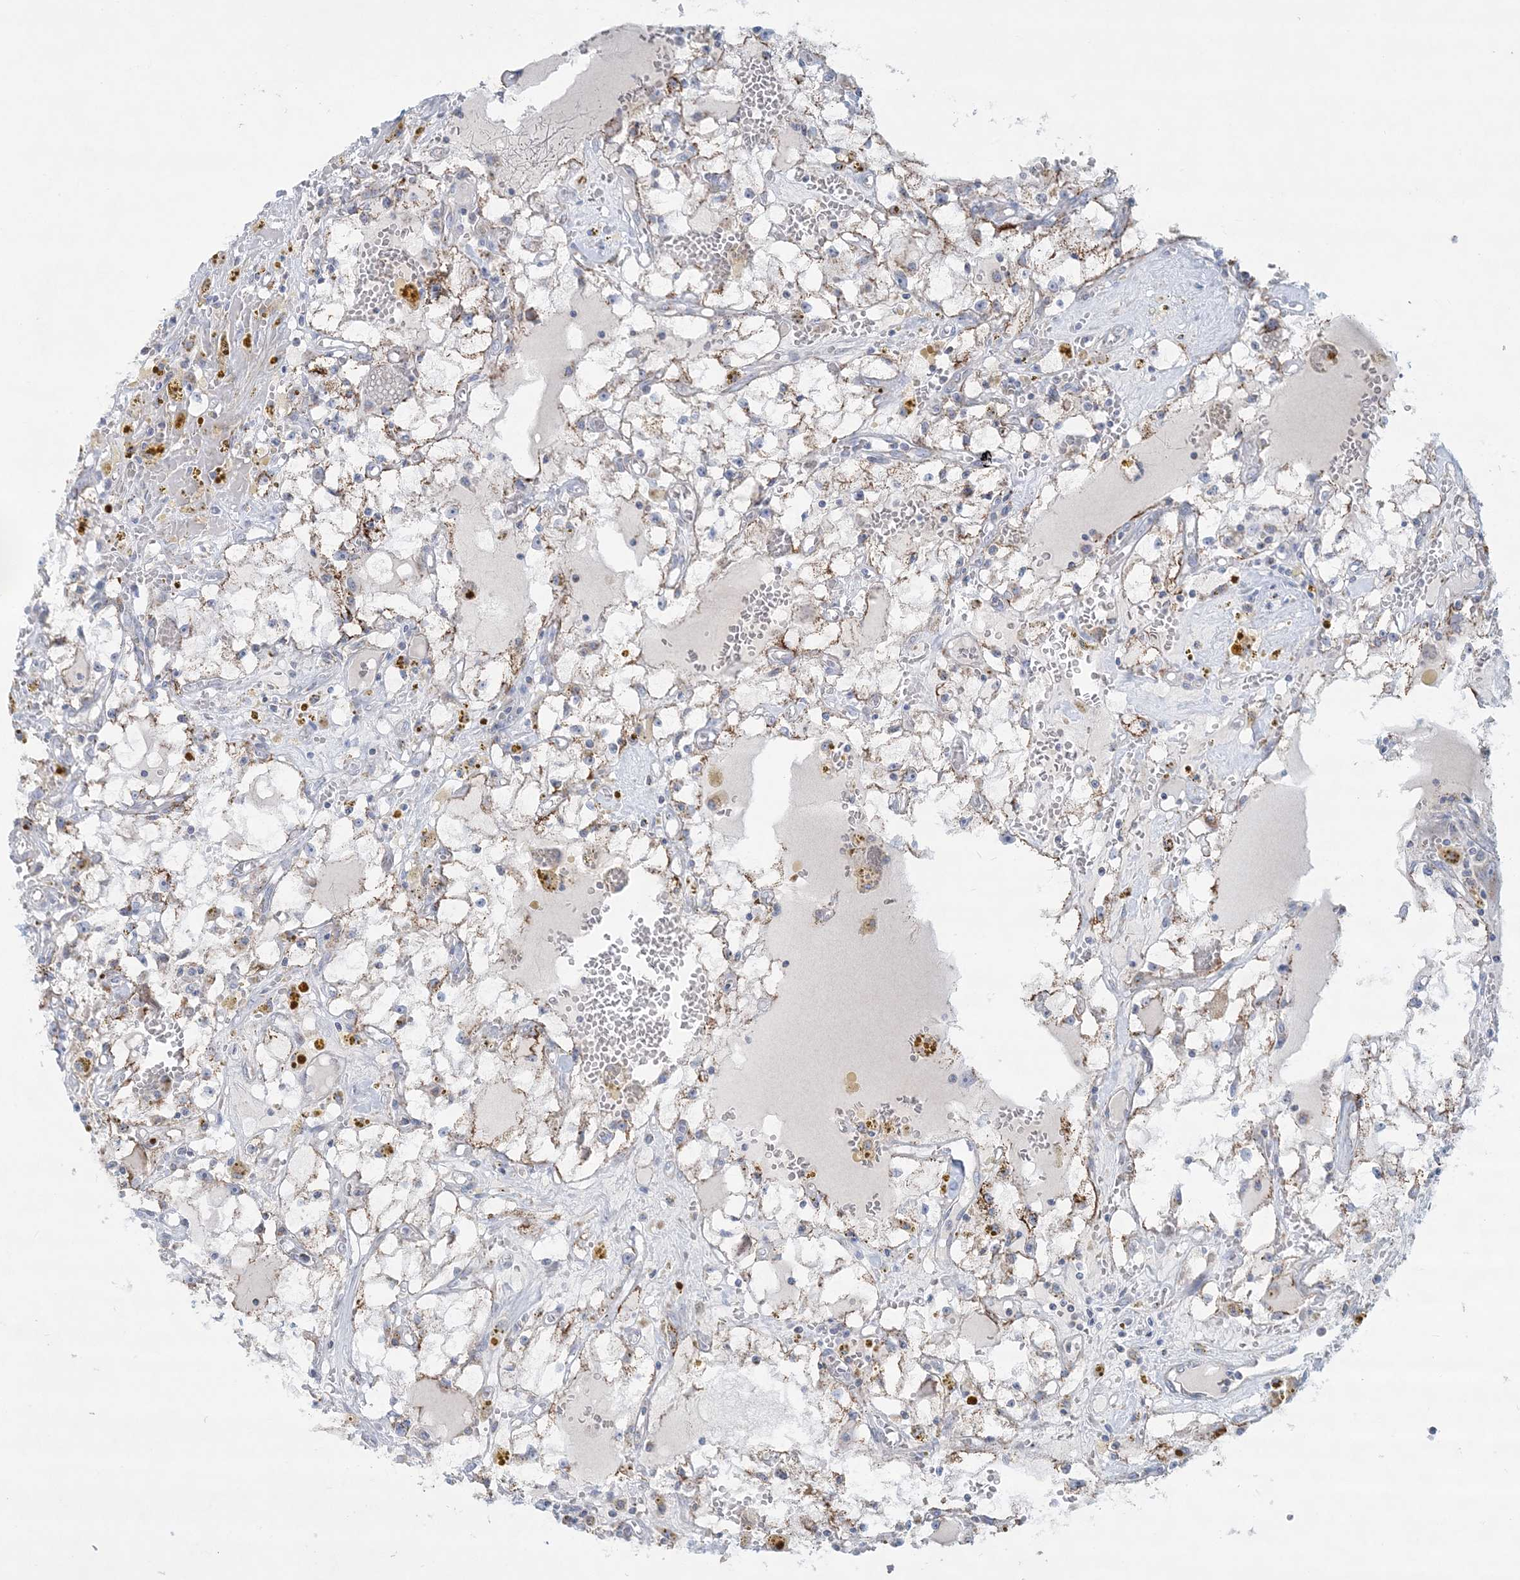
{"staining": {"intensity": "negative", "quantity": "none", "location": "none"}, "tissue": "renal cancer", "cell_type": "Tumor cells", "image_type": "cancer", "snomed": [{"axis": "morphology", "description": "Adenocarcinoma, NOS"}, {"axis": "topography", "description": "Kidney"}], "caption": "Photomicrograph shows no significant protein positivity in tumor cells of adenocarcinoma (renal). Nuclei are stained in blue.", "gene": "TBC1D7", "patient": {"sex": "male", "age": 56}}